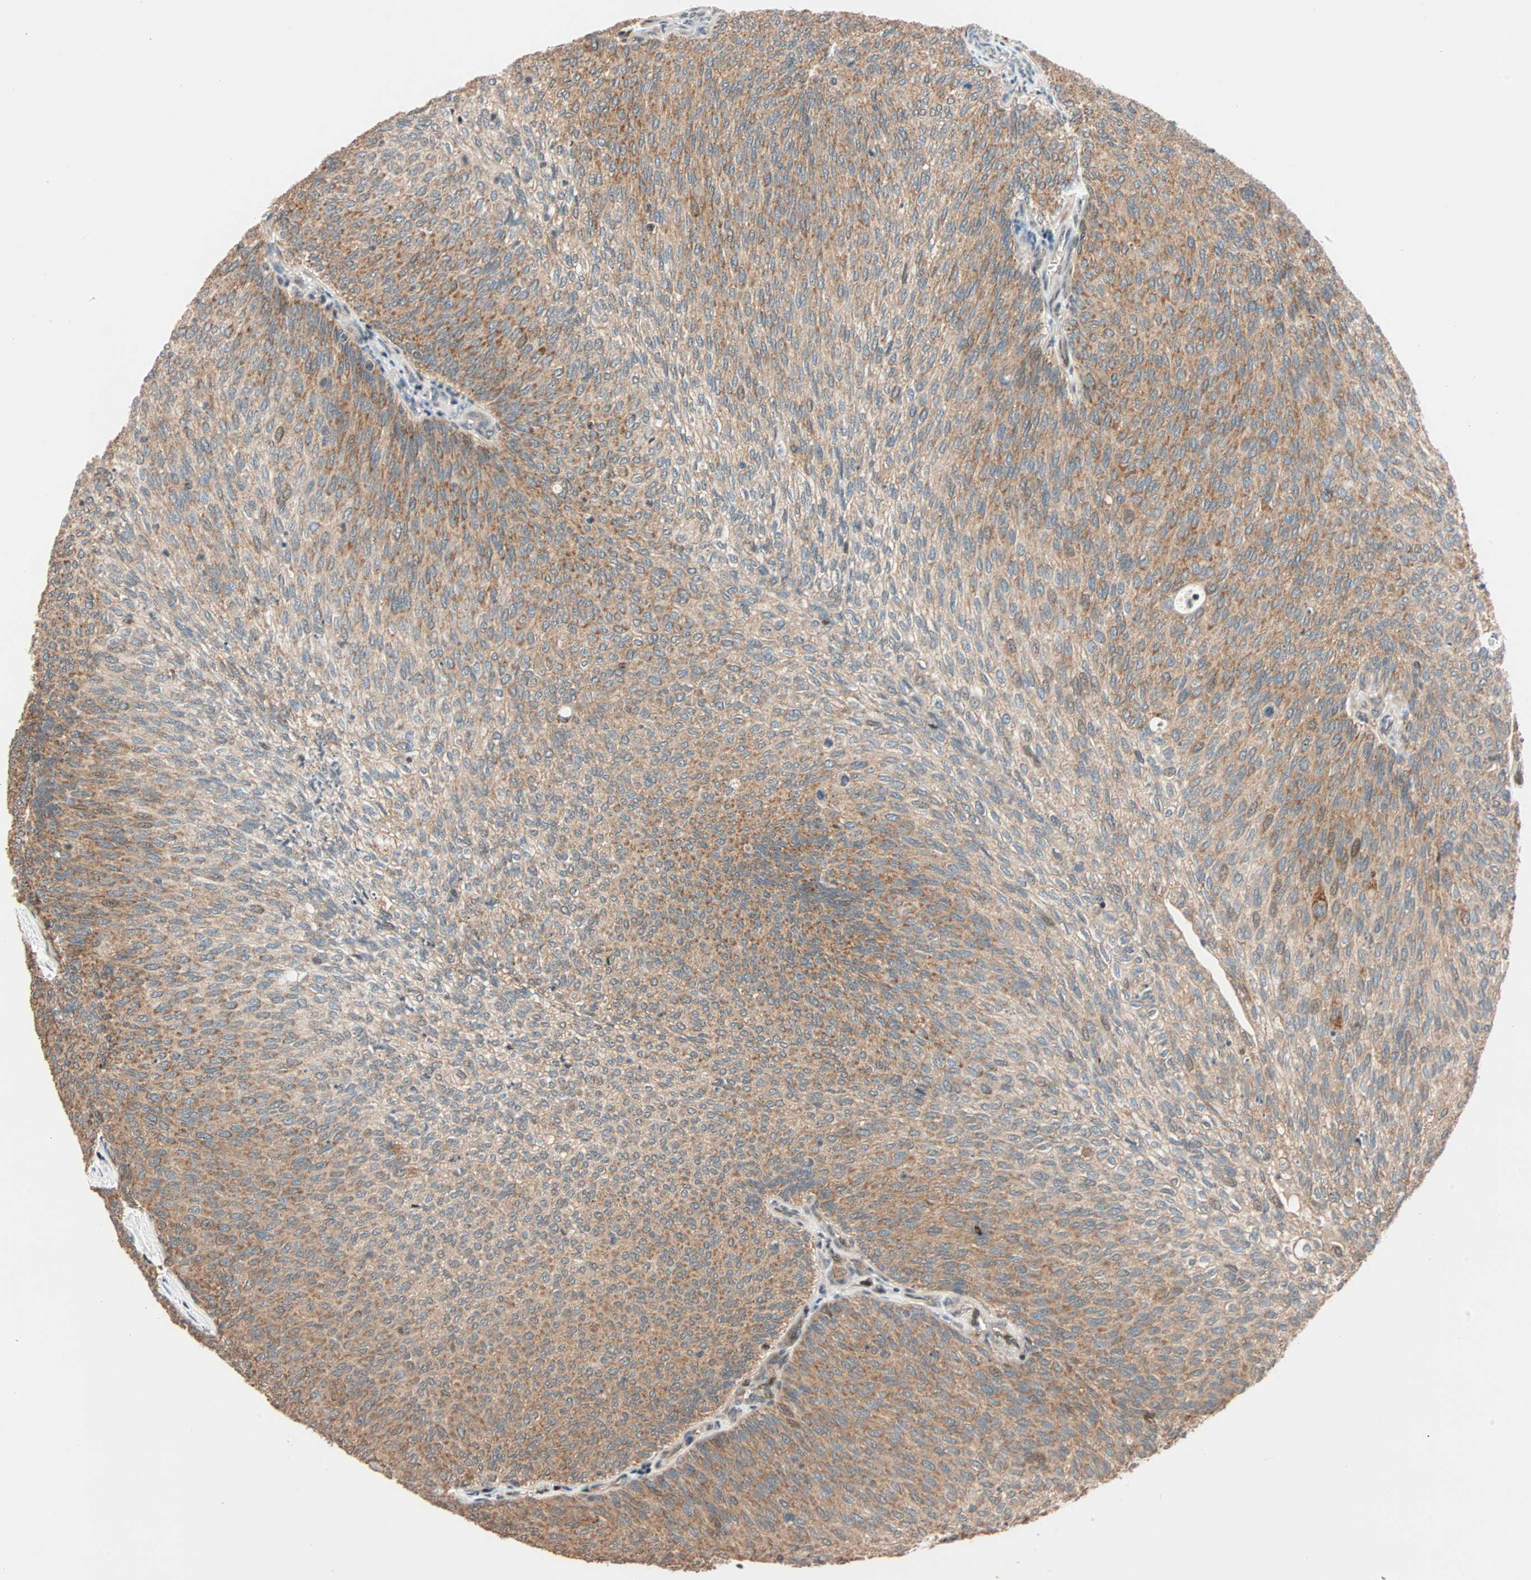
{"staining": {"intensity": "moderate", "quantity": ">75%", "location": "cytoplasmic/membranous"}, "tissue": "urothelial cancer", "cell_type": "Tumor cells", "image_type": "cancer", "snomed": [{"axis": "morphology", "description": "Urothelial carcinoma, Low grade"}, {"axis": "topography", "description": "Urinary bladder"}], "caption": "High-magnification brightfield microscopy of low-grade urothelial carcinoma stained with DAB (brown) and counterstained with hematoxylin (blue). tumor cells exhibit moderate cytoplasmic/membranous staining is seen in about>75% of cells.", "gene": "HECW1", "patient": {"sex": "female", "age": 79}}